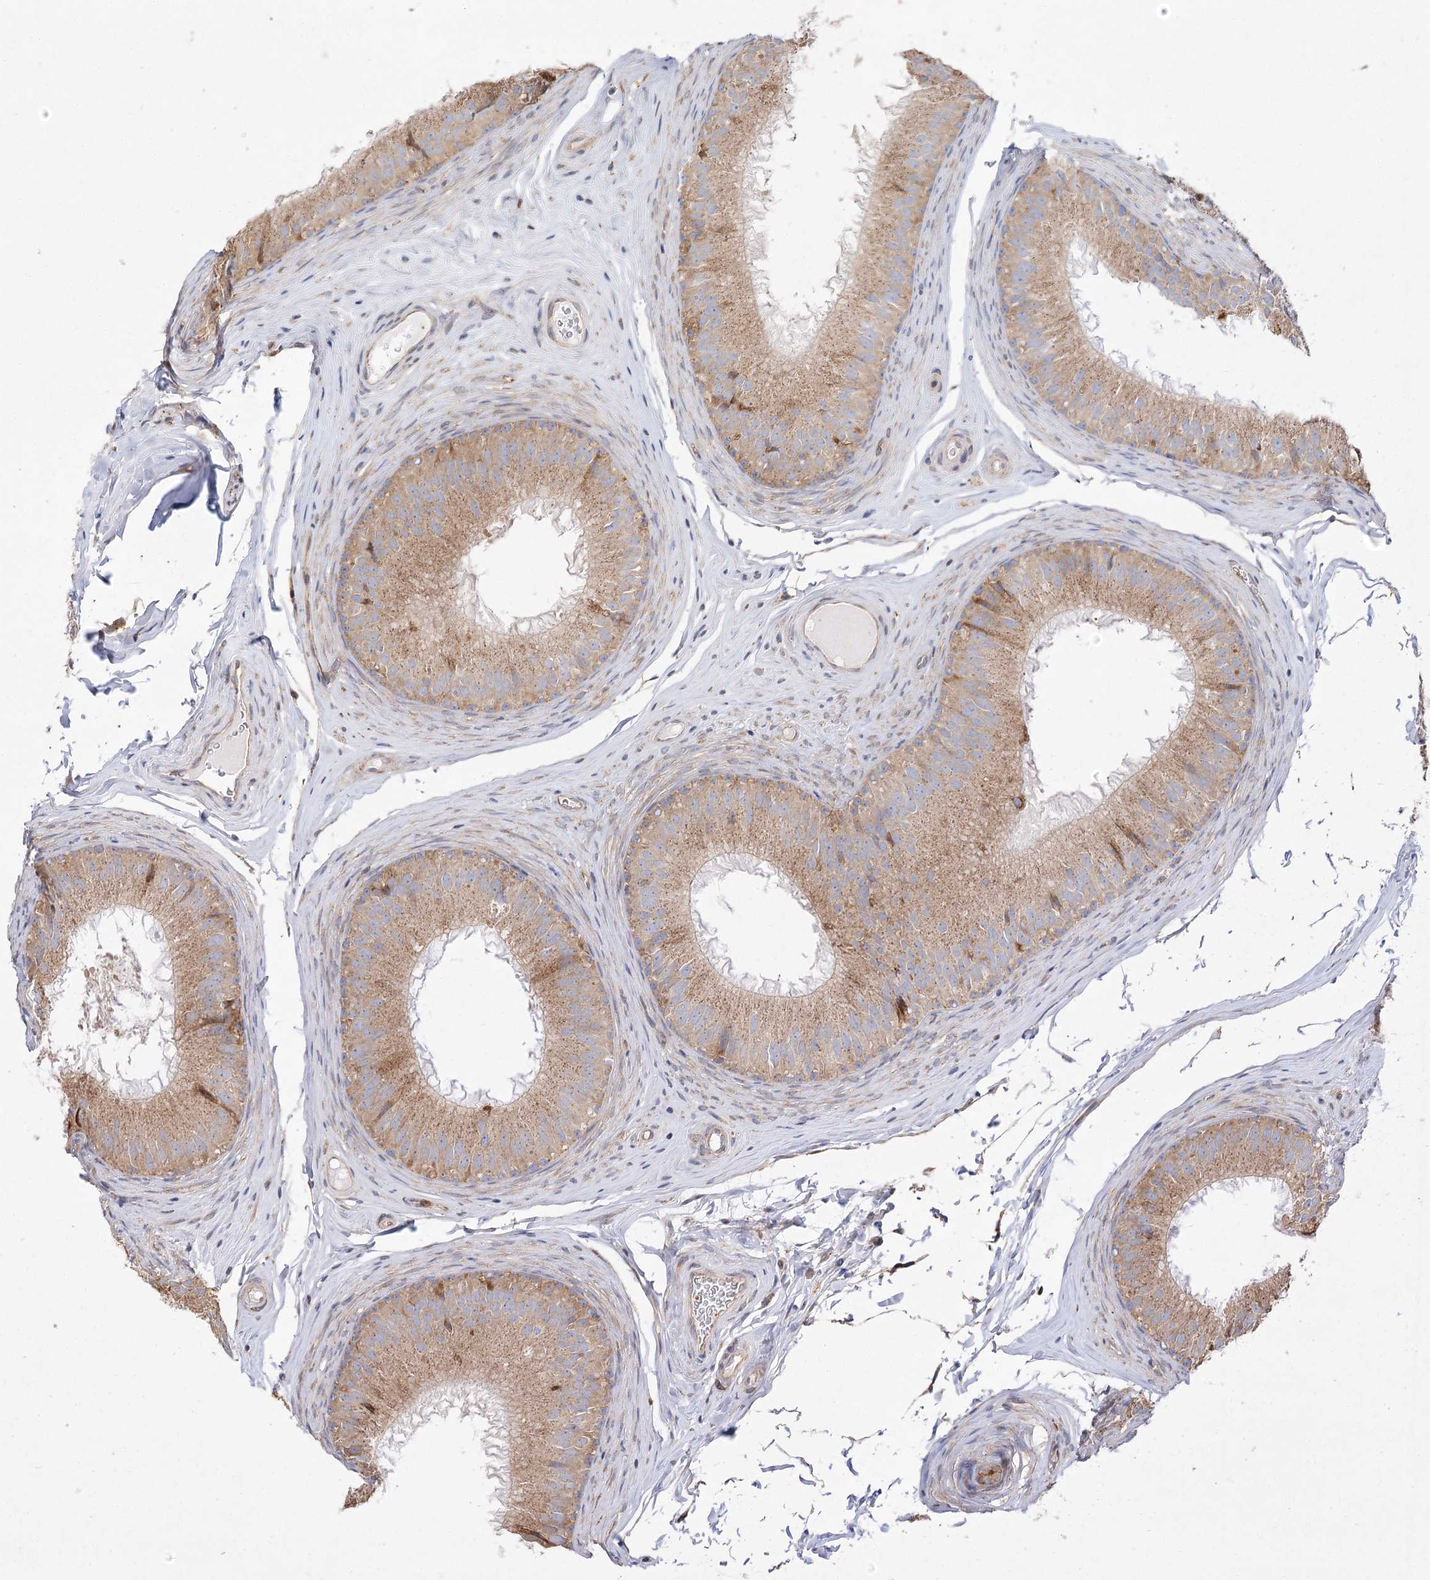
{"staining": {"intensity": "moderate", "quantity": ">75%", "location": "cytoplasmic/membranous"}, "tissue": "epididymis", "cell_type": "Glandular cells", "image_type": "normal", "snomed": [{"axis": "morphology", "description": "Normal tissue, NOS"}, {"axis": "topography", "description": "Epididymis"}], "caption": "The image displays immunohistochemical staining of unremarkable epididymis. There is moderate cytoplasmic/membranous staining is identified in approximately >75% of glandular cells.", "gene": "ZFYVE16", "patient": {"sex": "male", "age": 32}}